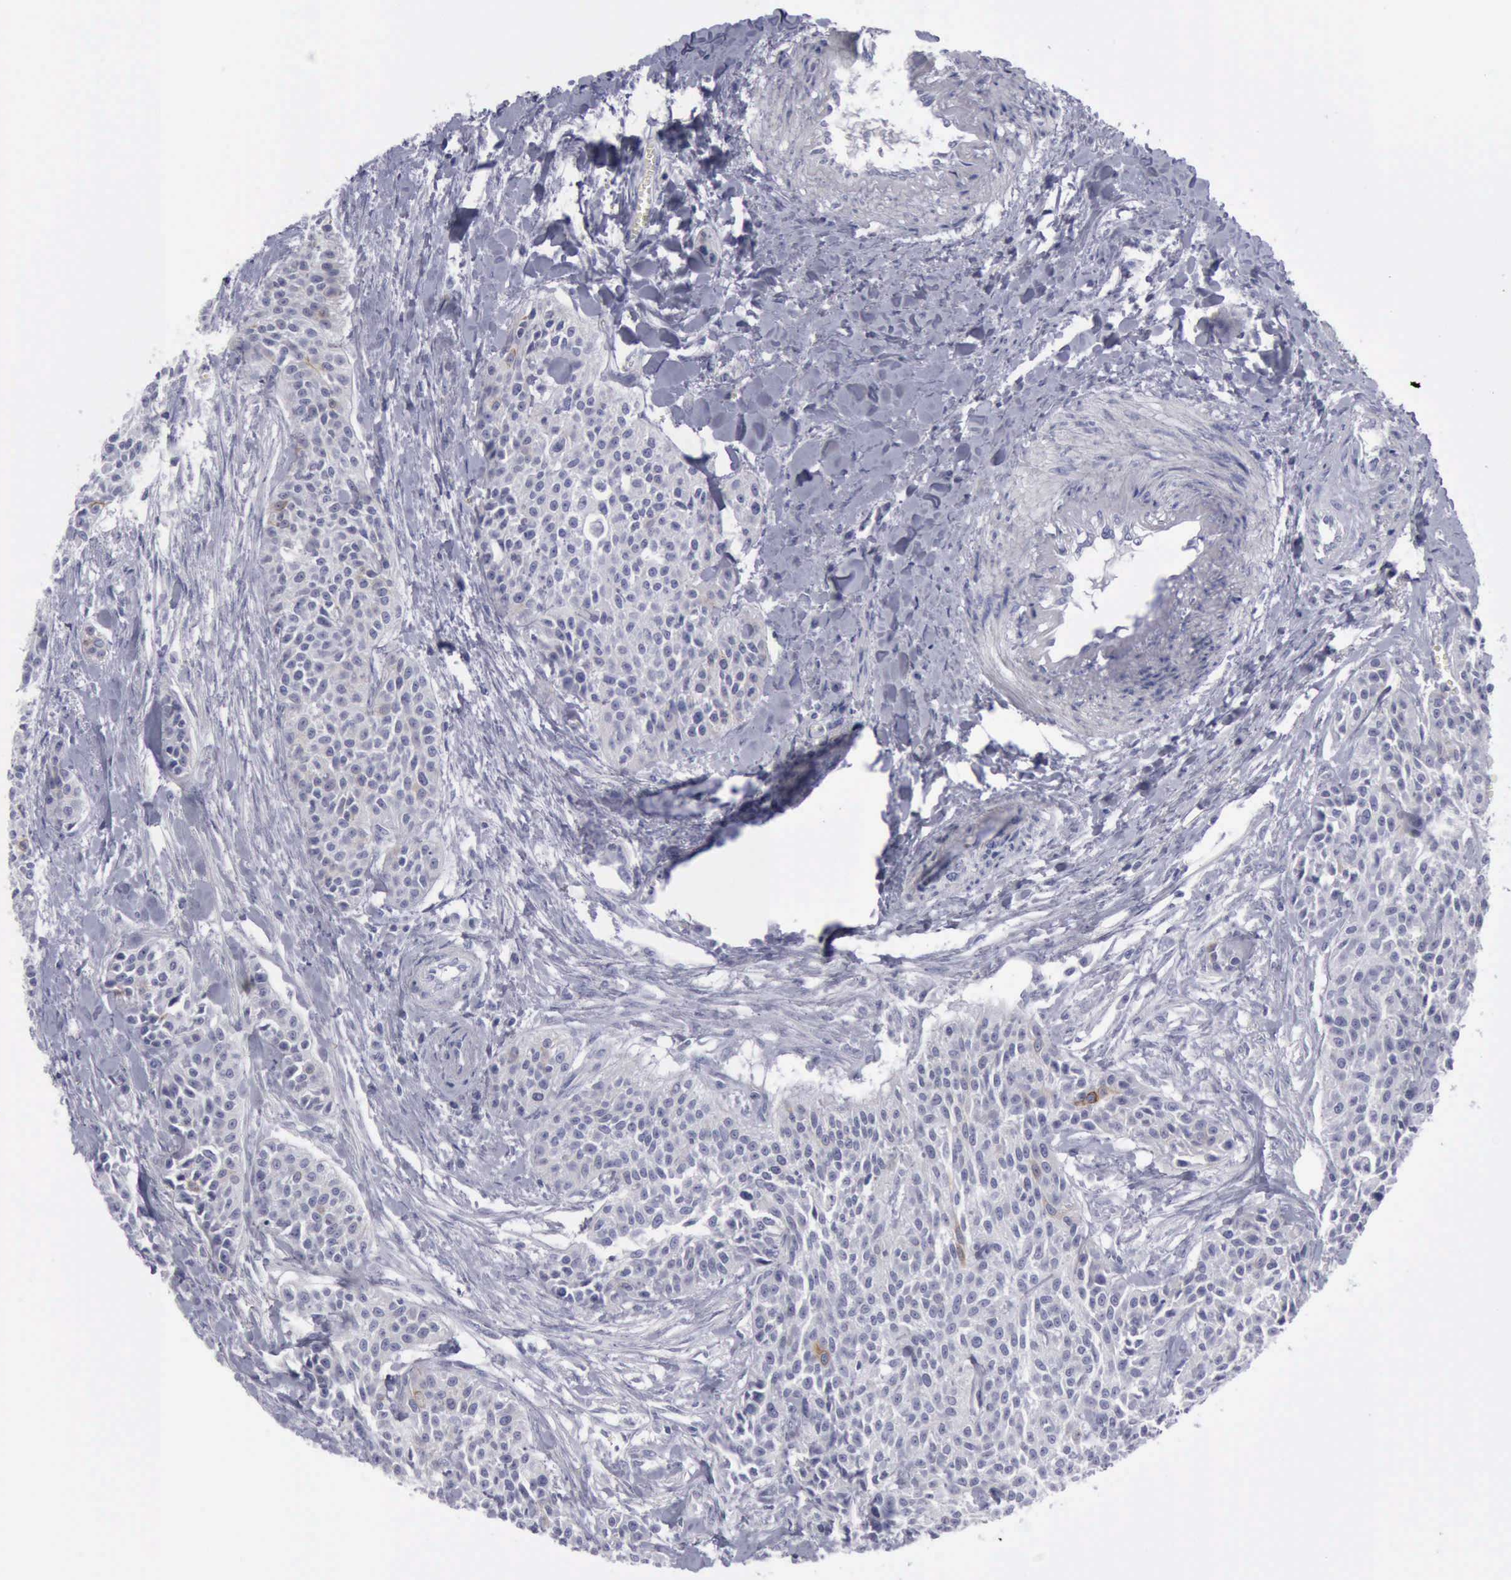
{"staining": {"intensity": "negative", "quantity": "none", "location": "none"}, "tissue": "urothelial cancer", "cell_type": "Tumor cells", "image_type": "cancer", "snomed": [{"axis": "morphology", "description": "Urothelial carcinoma, High grade"}, {"axis": "topography", "description": "Urinary bladder"}], "caption": "Tumor cells are negative for brown protein staining in urothelial carcinoma (high-grade). The staining is performed using DAB (3,3'-diaminobenzidine) brown chromogen with nuclei counter-stained in using hematoxylin.", "gene": "KRT13", "patient": {"sex": "male", "age": 56}}